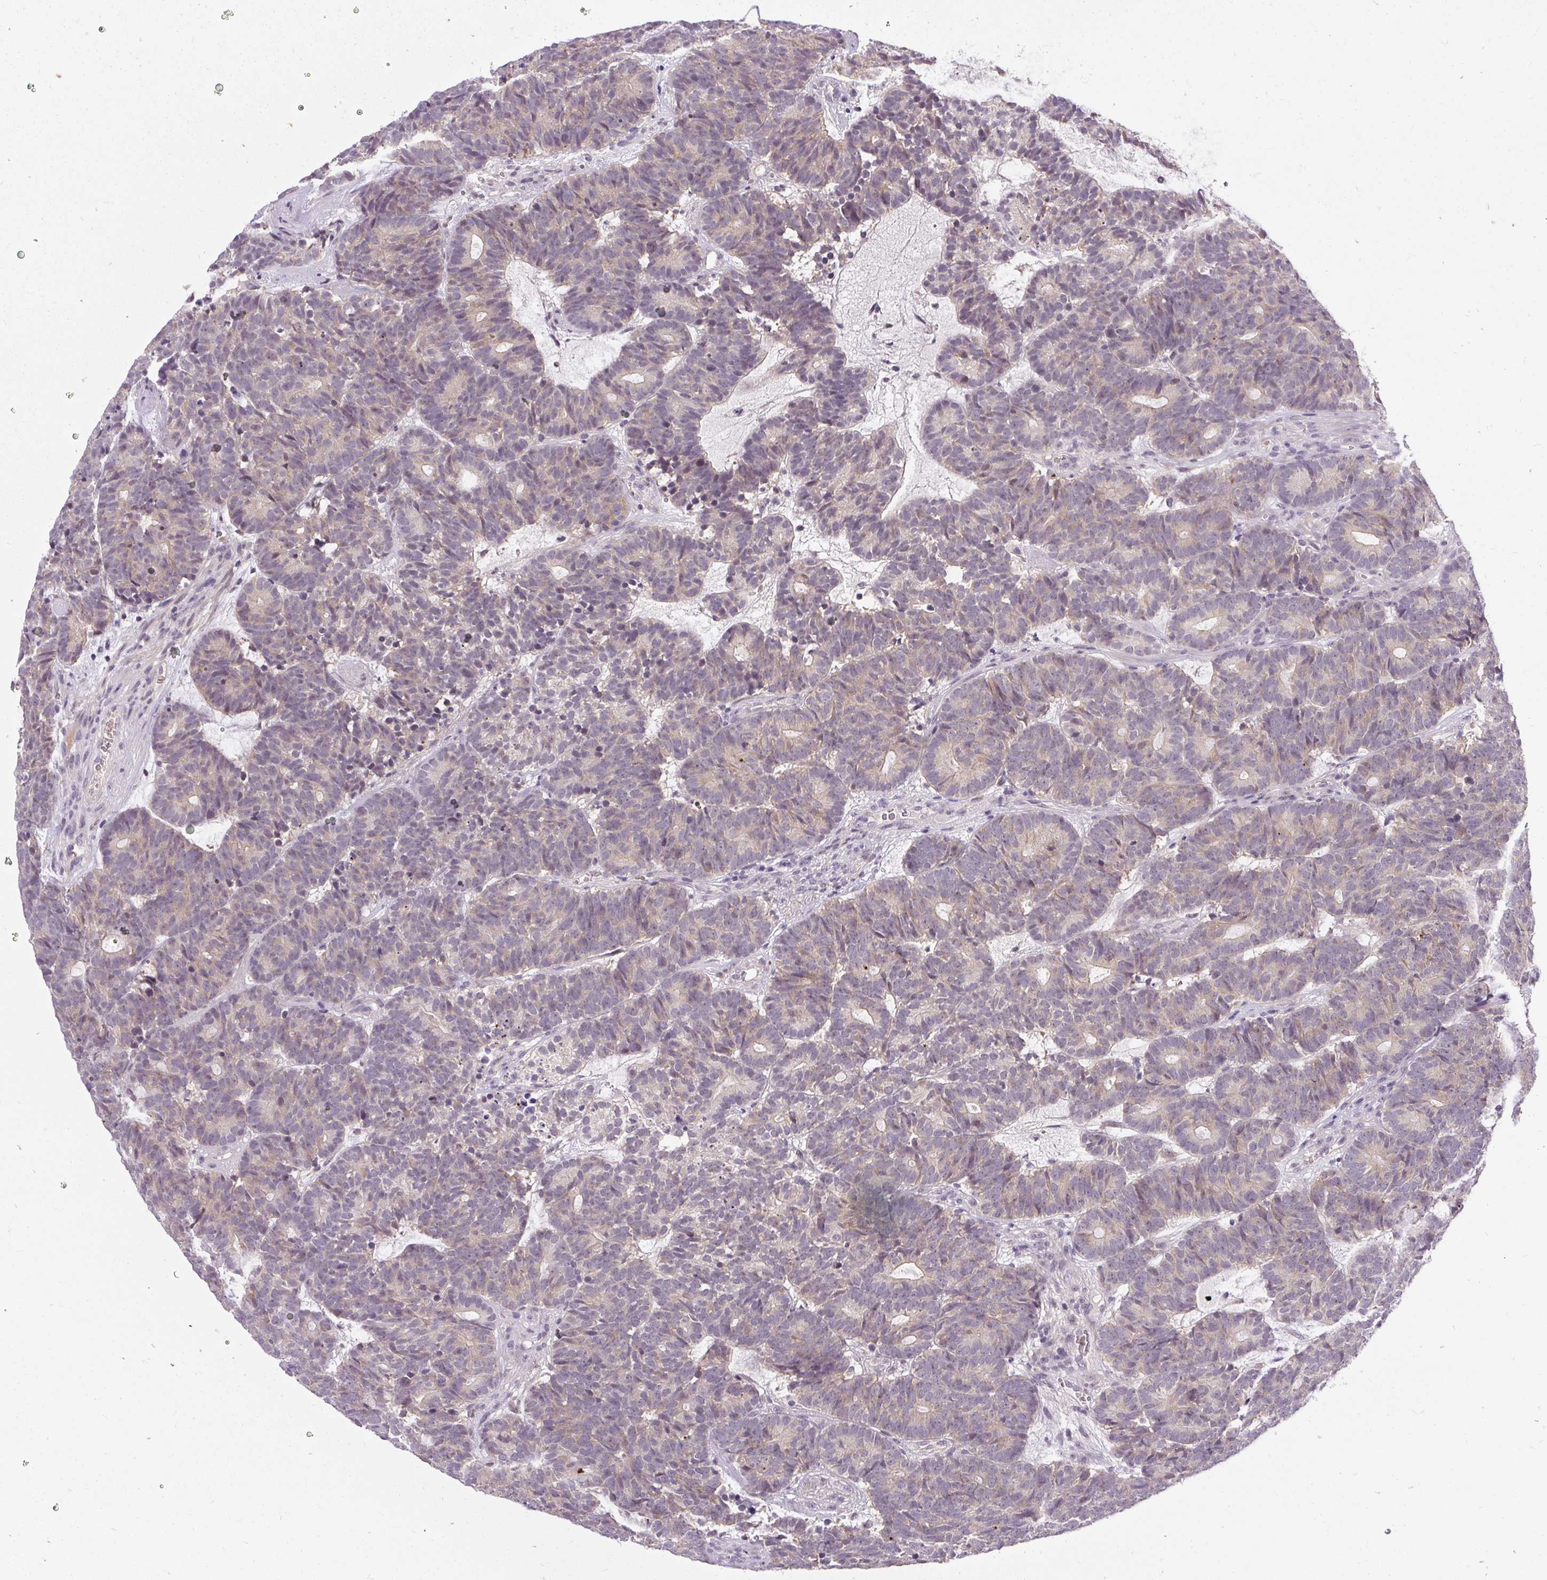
{"staining": {"intensity": "weak", "quantity": "<25%", "location": "cytoplasmic/membranous"}, "tissue": "head and neck cancer", "cell_type": "Tumor cells", "image_type": "cancer", "snomed": [{"axis": "morphology", "description": "Adenocarcinoma, NOS"}, {"axis": "topography", "description": "Head-Neck"}], "caption": "Tumor cells are negative for protein expression in human head and neck adenocarcinoma.", "gene": "FAM117B", "patient": {"sex": "female", "age": 81}}